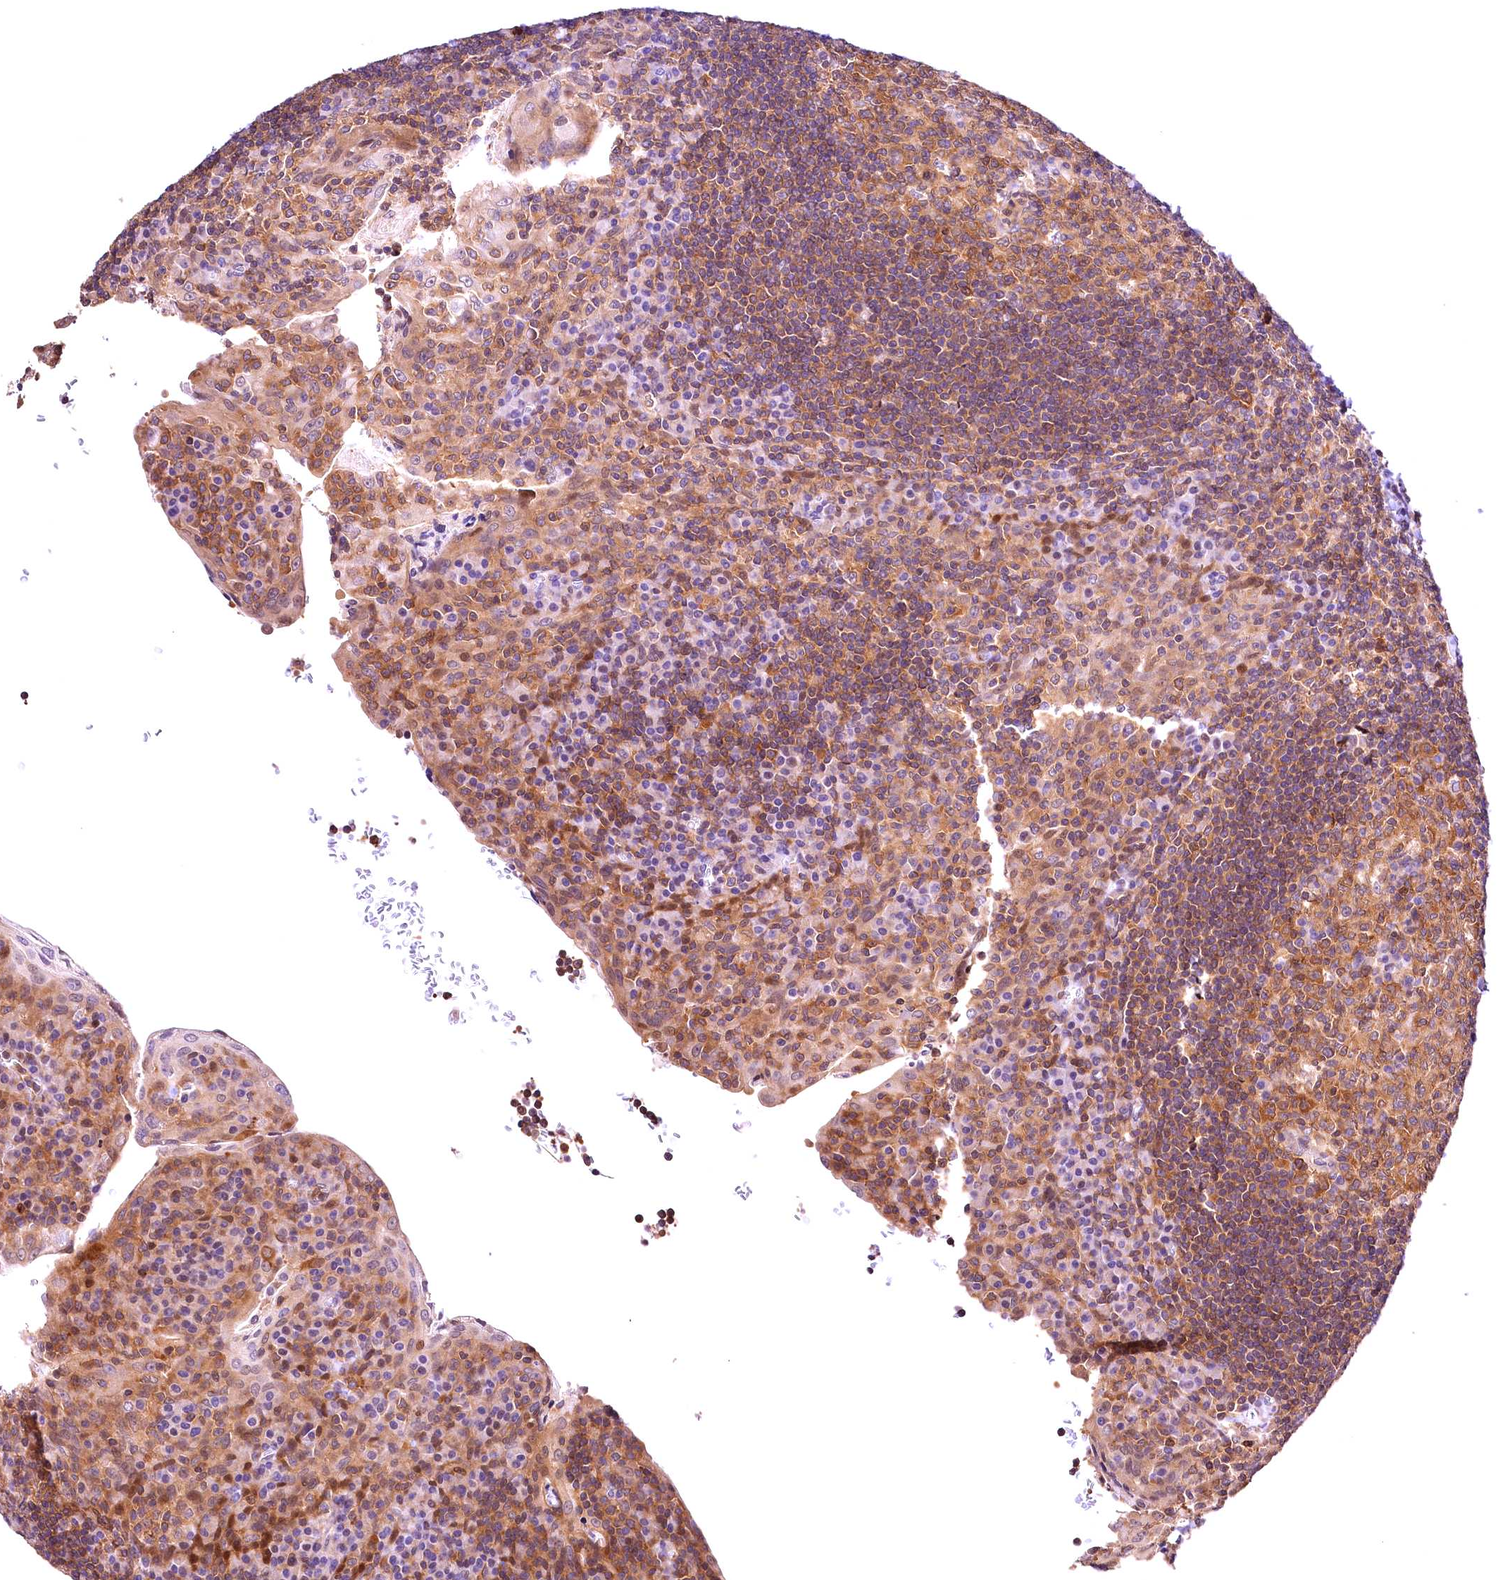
{"staining": {"intensity": "moderate", "quantity": ">75%", "location": "cytoplasmic/membranous"}, "tissue": "tonsil", "cell_type": "Germinal center cells", "image_type": "normal", "snomed": [{"axis": "morphology", "description": "Normal tissue, NOS"}, {"axis": "topography", "description": "Tonsil"}], "caption": "Protein staining of benign tonsil reveals moderate cytoplasmic/membranous positivity in approximately >75% of germinal center cells.", "gene": "CHORDC1", "patient": {"sex": "male", "age": 17}}